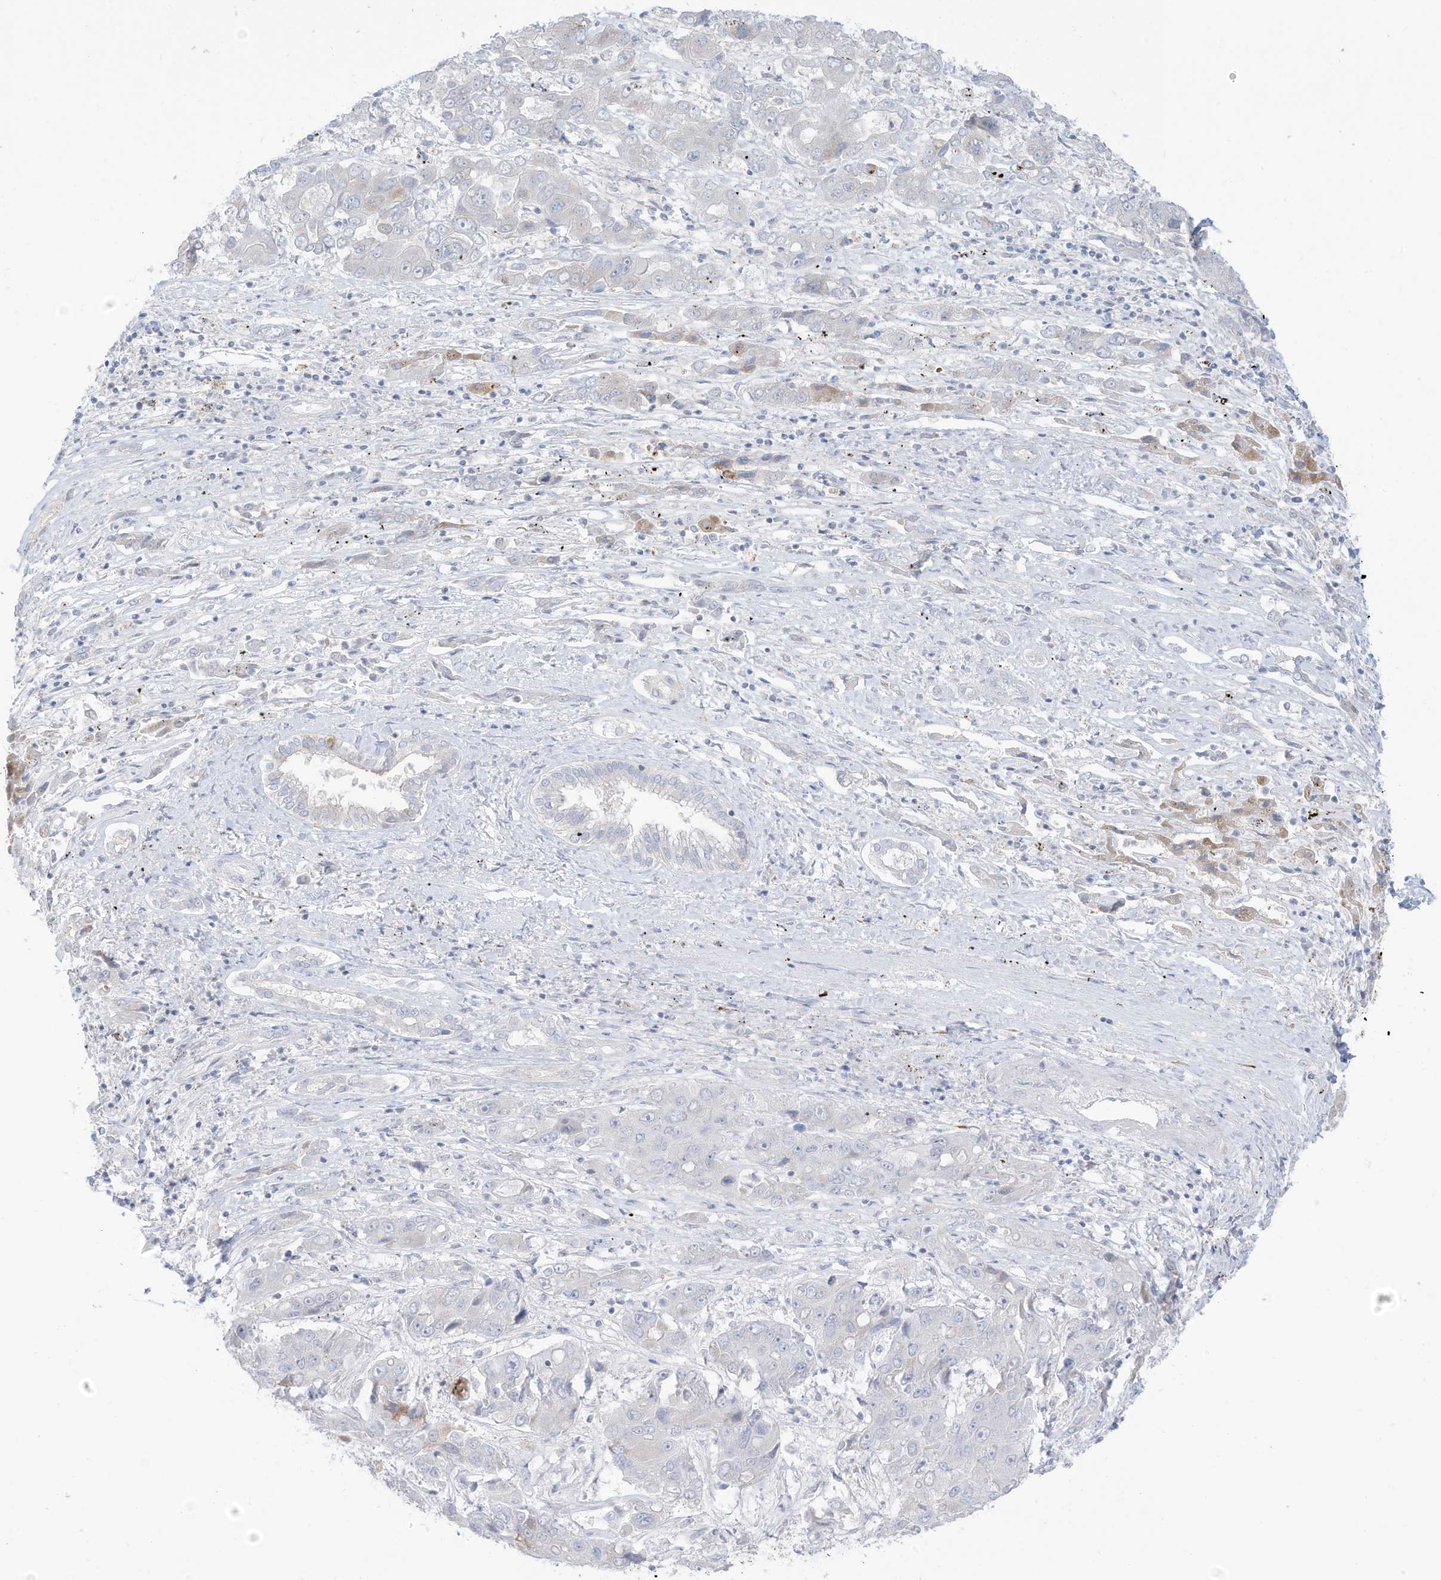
{"staining": {"intensity": "negative", "quantity": "none", "location": "none"}, "tissue": "liver cancer", "cell_type": "Tumor cells", "image_type": "cancer", "snomed": [{"axis": "morphology", "description": "Cholangiocarcinoma"}, {"axis": "topography", "description": "Liver"}], "caption": "Cholangiocarcinoma (liver) was stained to show a protein in brown. There is no significant expression in tumor cells.", "gene": "OGT", "patient": {"sex": "male", "age": 67}}